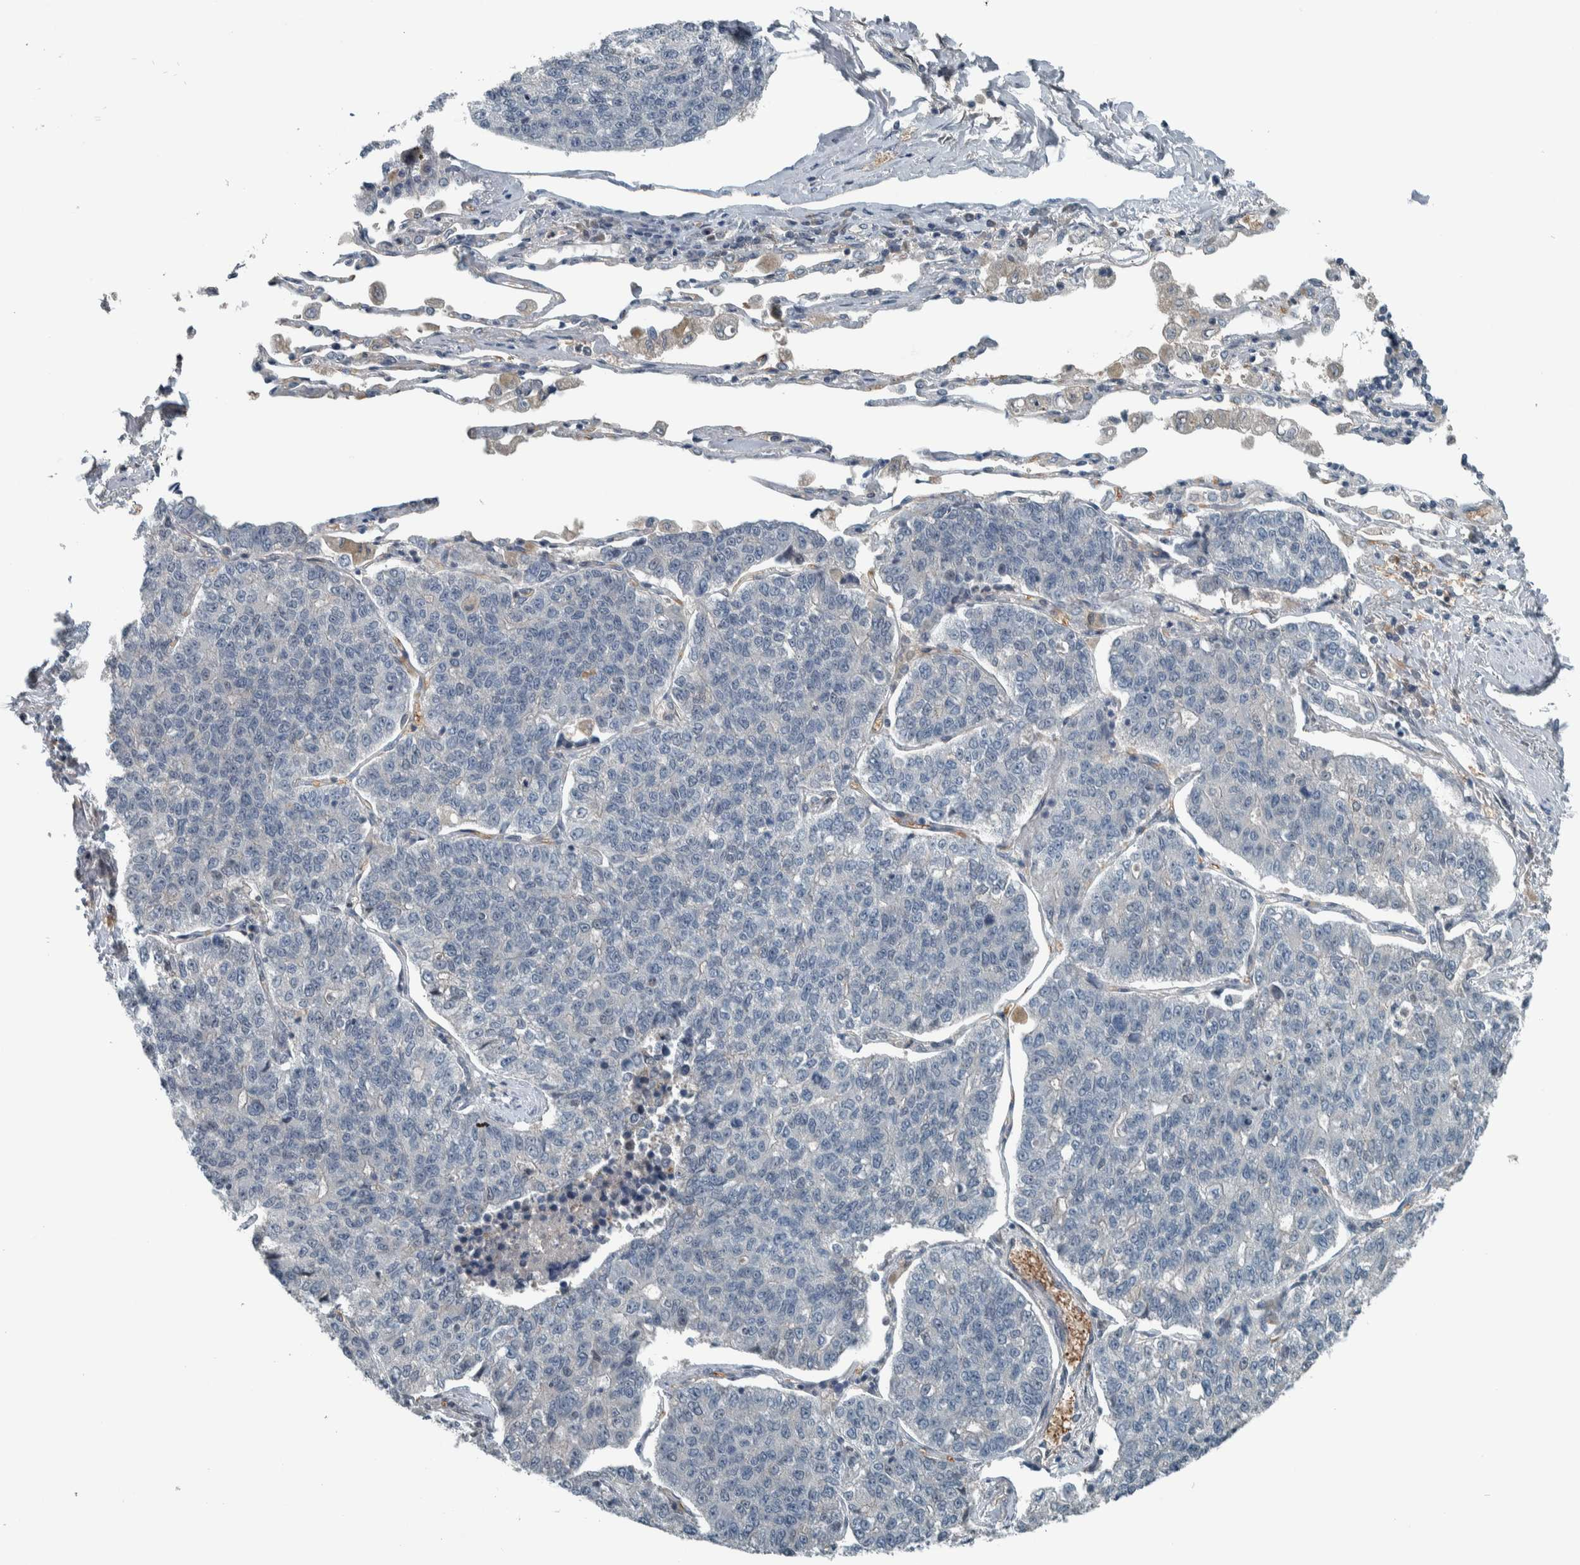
{"staining": {"intensity": "negative", "quantity": "none", "location": "none"}, "tissue": "lung cancer", "cell_type": "Tumor cells", "image_type": "cancer", "snomed": [{"axis": "morphology", "description": "Adenocarcinoma, NOS"}, {"axis": "topography", "description": "Lung"}], "caption": "IHC image of neoplastic tissue: lung cancer stained with DAB (3,3'-diaminobenzidine) shows no significant protein expression in tumor cells. (Stains: DAB (3,3'-diaminobenzidine) IHC with hematoxylin counter stain, Microscopy: brightfield microscopy at high magnification).", "gene": "ALAD", "patient": {"sex": "male", "age": 49}}